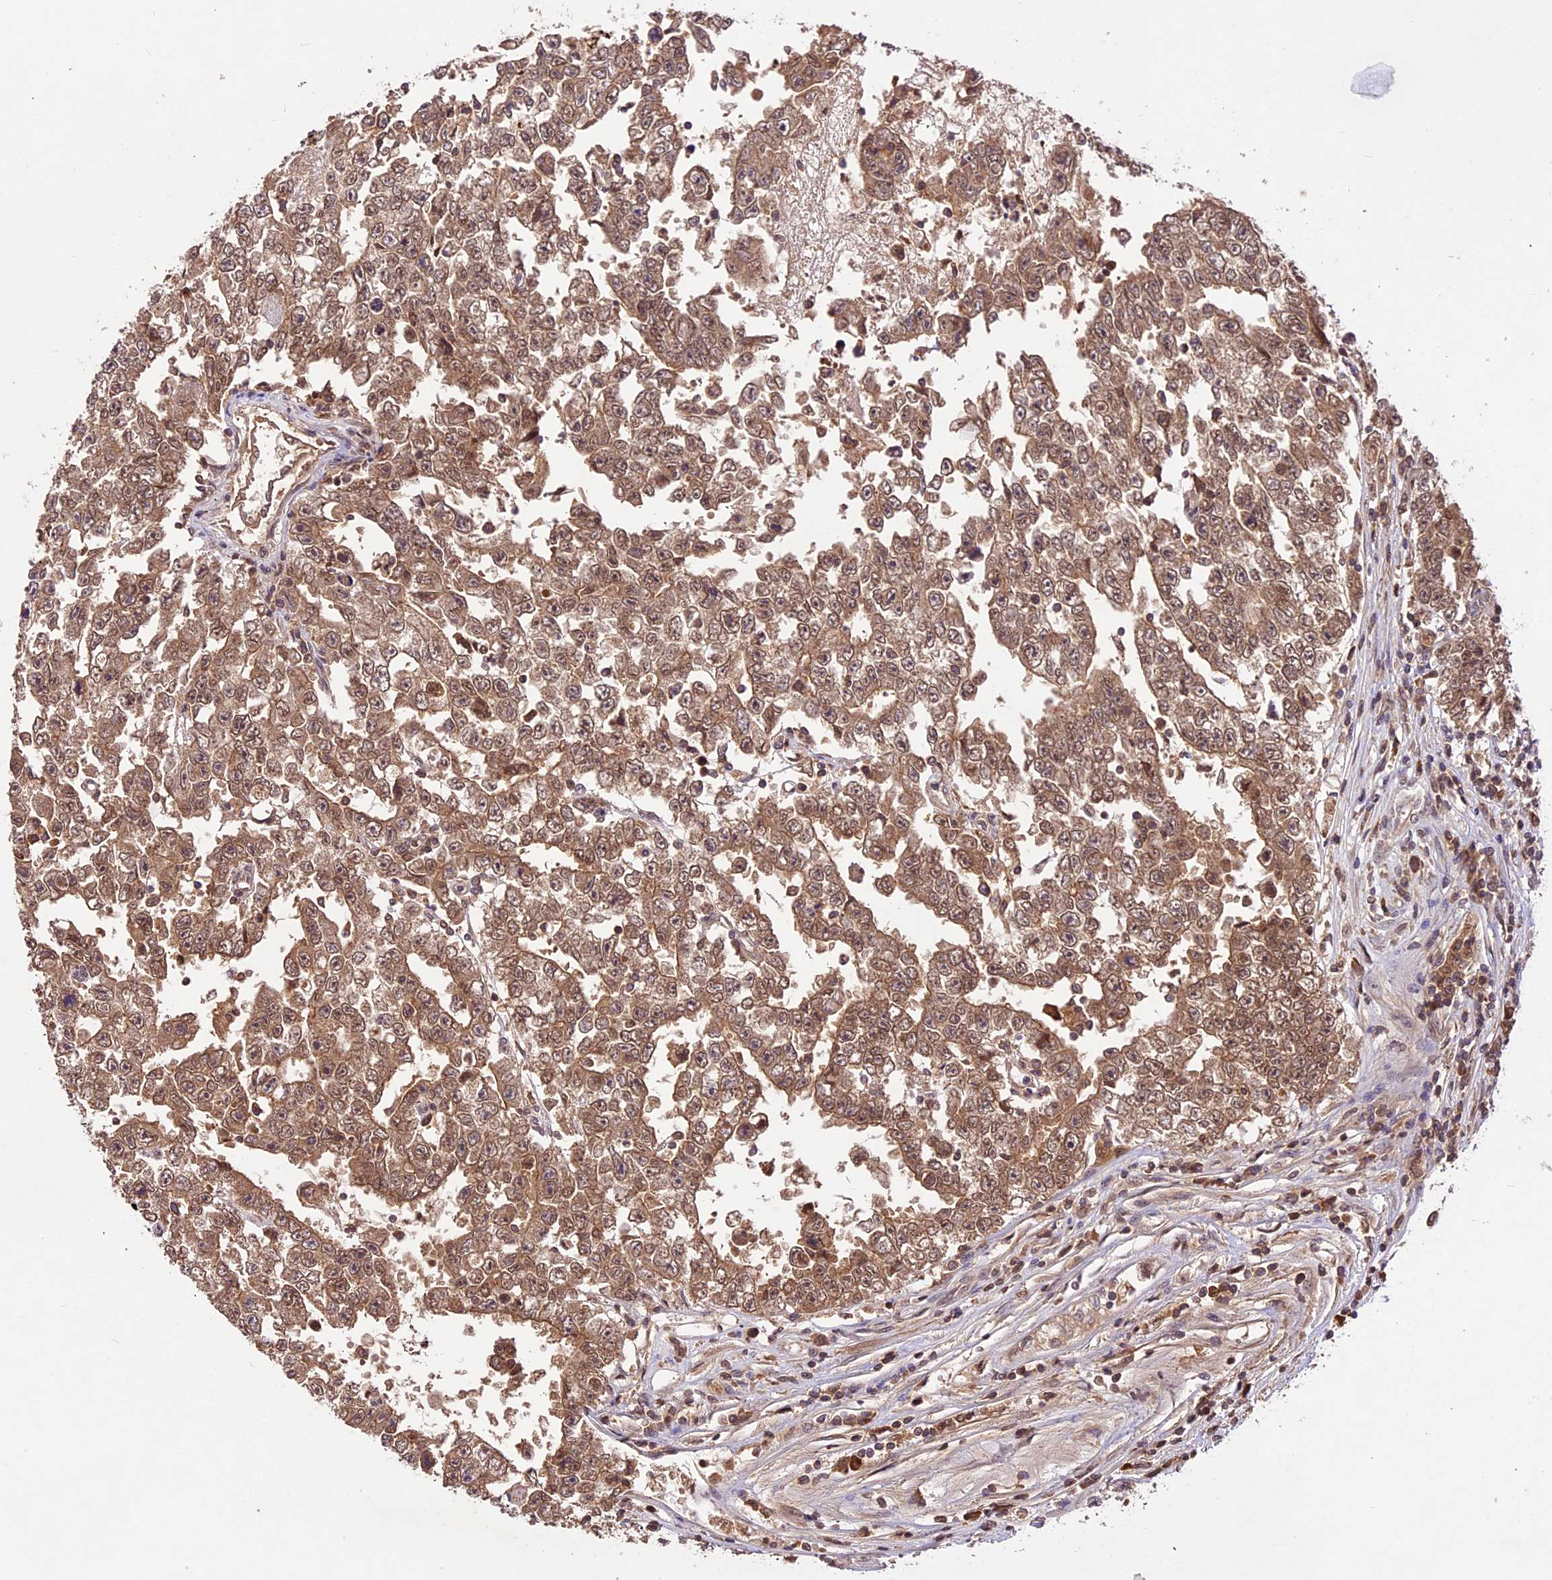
{"staining": {"intensity": "moderate", "quantity": ">75%", "location": "cytoplasmic/membranous,nuclear"}, "tissue": "testis cancer", "cell_type": "Tumor cells", "image_type": "cancer", "snomed": [{"axis": "morphology", "description": "Carcinoma, Embryonal, NOS"}, {"axis": "topography", "description": "Testis"}], "caption": "The image reveals immunohistochemical staining of testis cancer (embryonal carcinoma). There is moderate cytoplasmic/membranous and nuclear staining is appreciated in about >75% of tumor cells.", "gene": "ATP10A", "patient": {"sex": "male", "age": 25}}